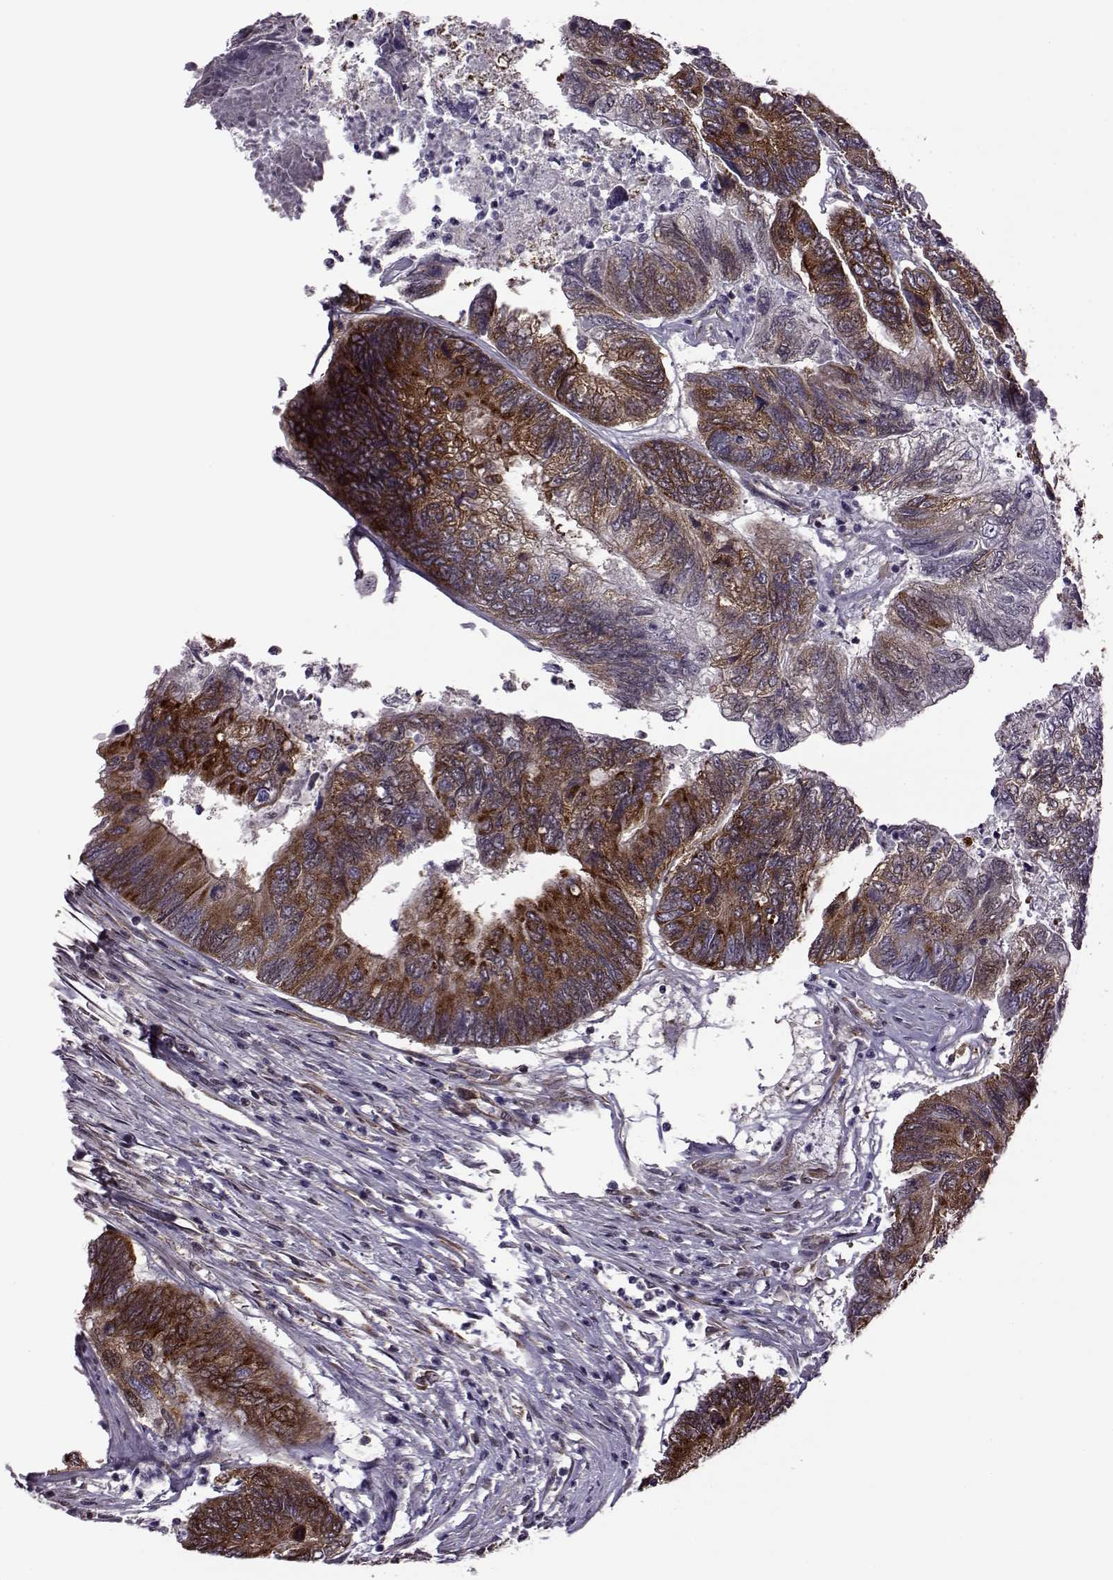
{"staining": {"intensity": "strong", "quantity": ">75%", "location": "cytoplasmic/membranous"}, "tissue": "colorectal cancer", "cell_type": "Tumor cells", "image_type": "cancer", "snomed": [{"axis": "morphology", "description": "Adenocarcinoma, NOS"}, {"axis": "topography", "description": "Colon"}], "caption": "Human adenocarcinoma (colorectal) stained with a brown dye displays strong cytoplasmic/membranous positive expression in about >75% of tumor cells.", "gene": "URI1", "patient": {"sex": "female", "age": 67}}